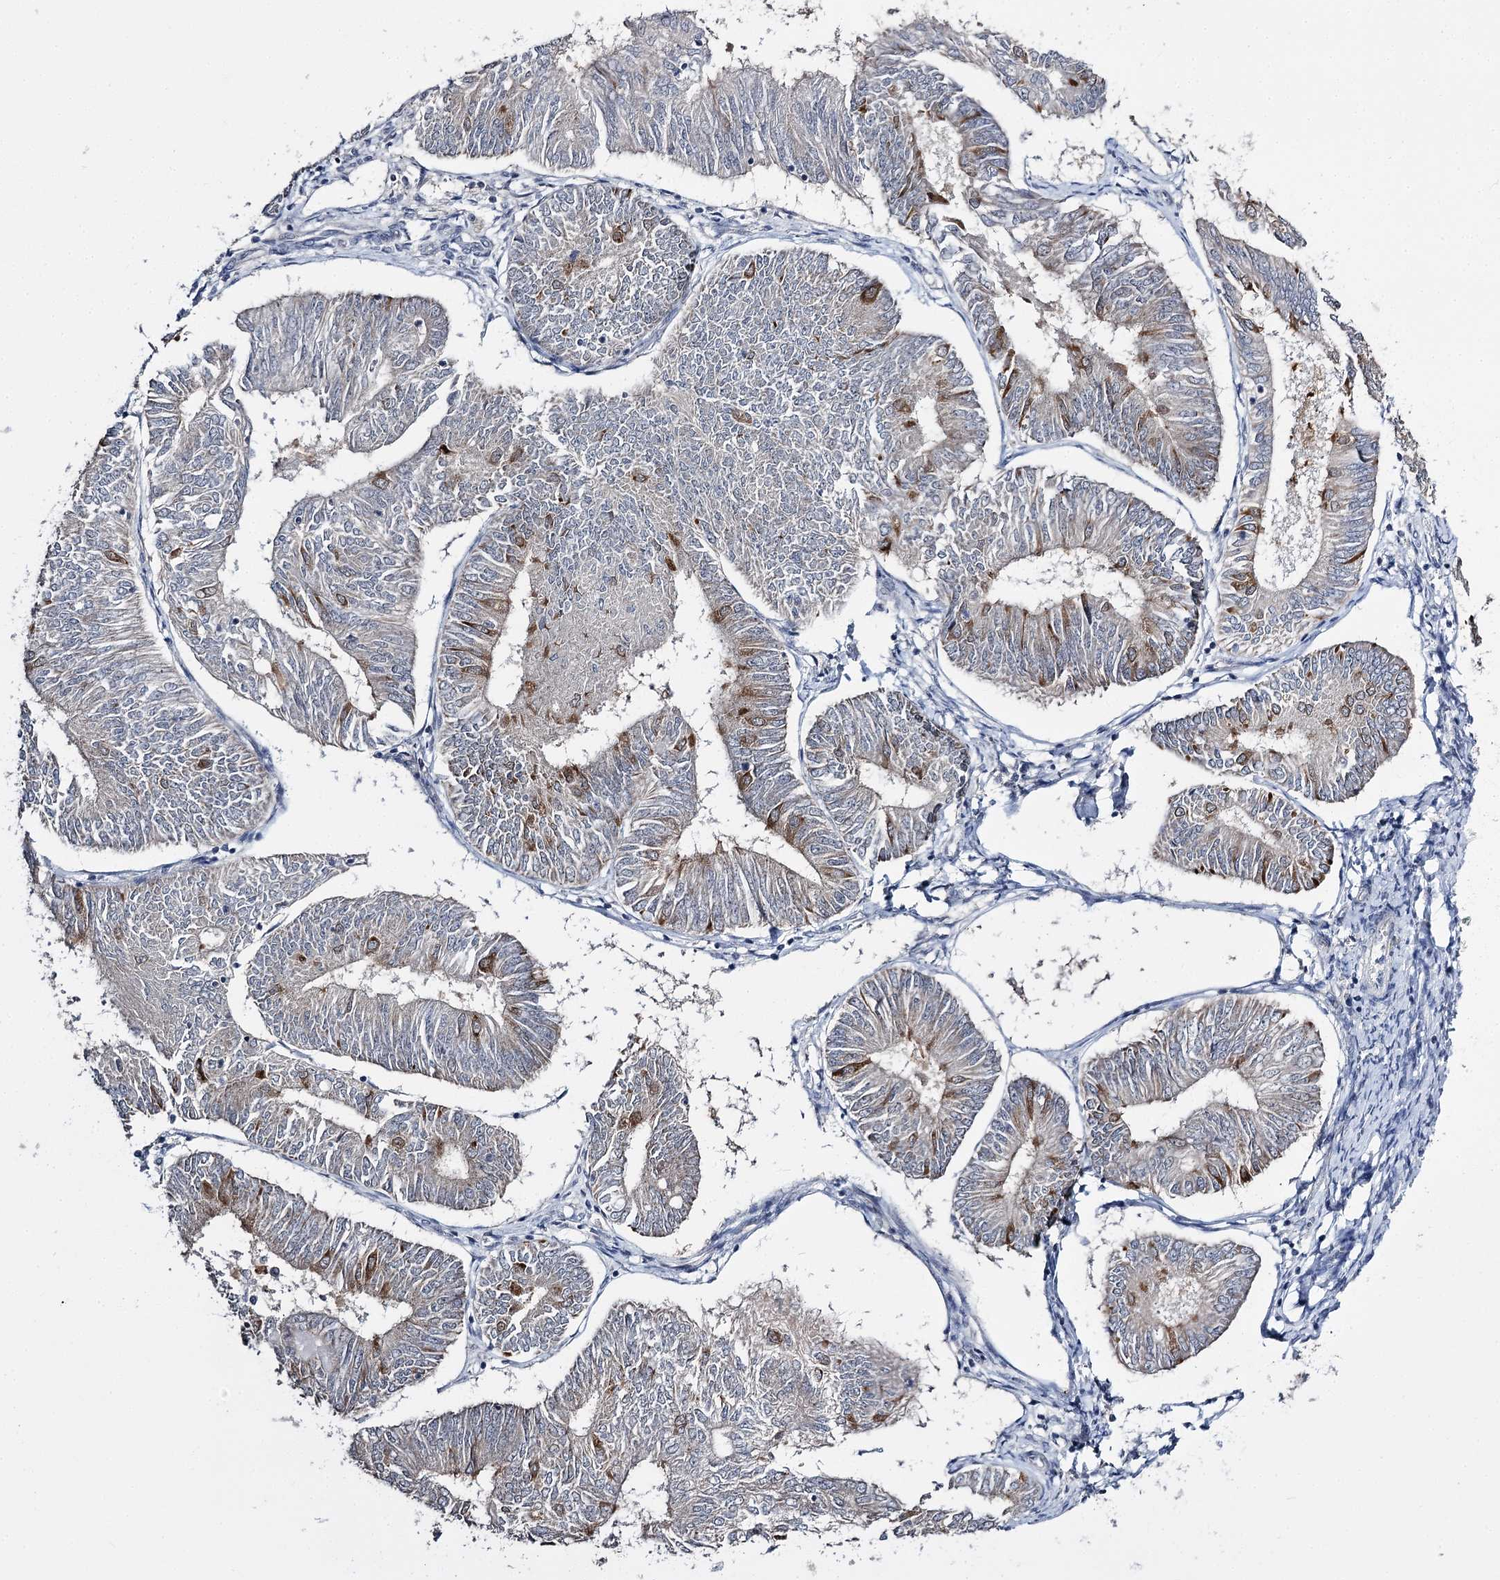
{"staining": {"intensity": "moderate", "quantity": "<25%", "location": "cytoplasmic/membranous"}, "tissue": "endometrial cancer", "cell_type": "Tumor cells", "image_type": "cancer", "snomed": [{"axis": "morphology", "description": "Adenocarcinoma, NOS"}, {"axis": "topography", "description": "Endometrium"}], "caption": "A photomicrograph of human endometrial adenocarcinoma stained for a protein displays moderate cytoplasmic/membranous brown staining in tumor cells.", "gene": "PHYHIPL", "patient": {"sex": "female", "age": 58}}